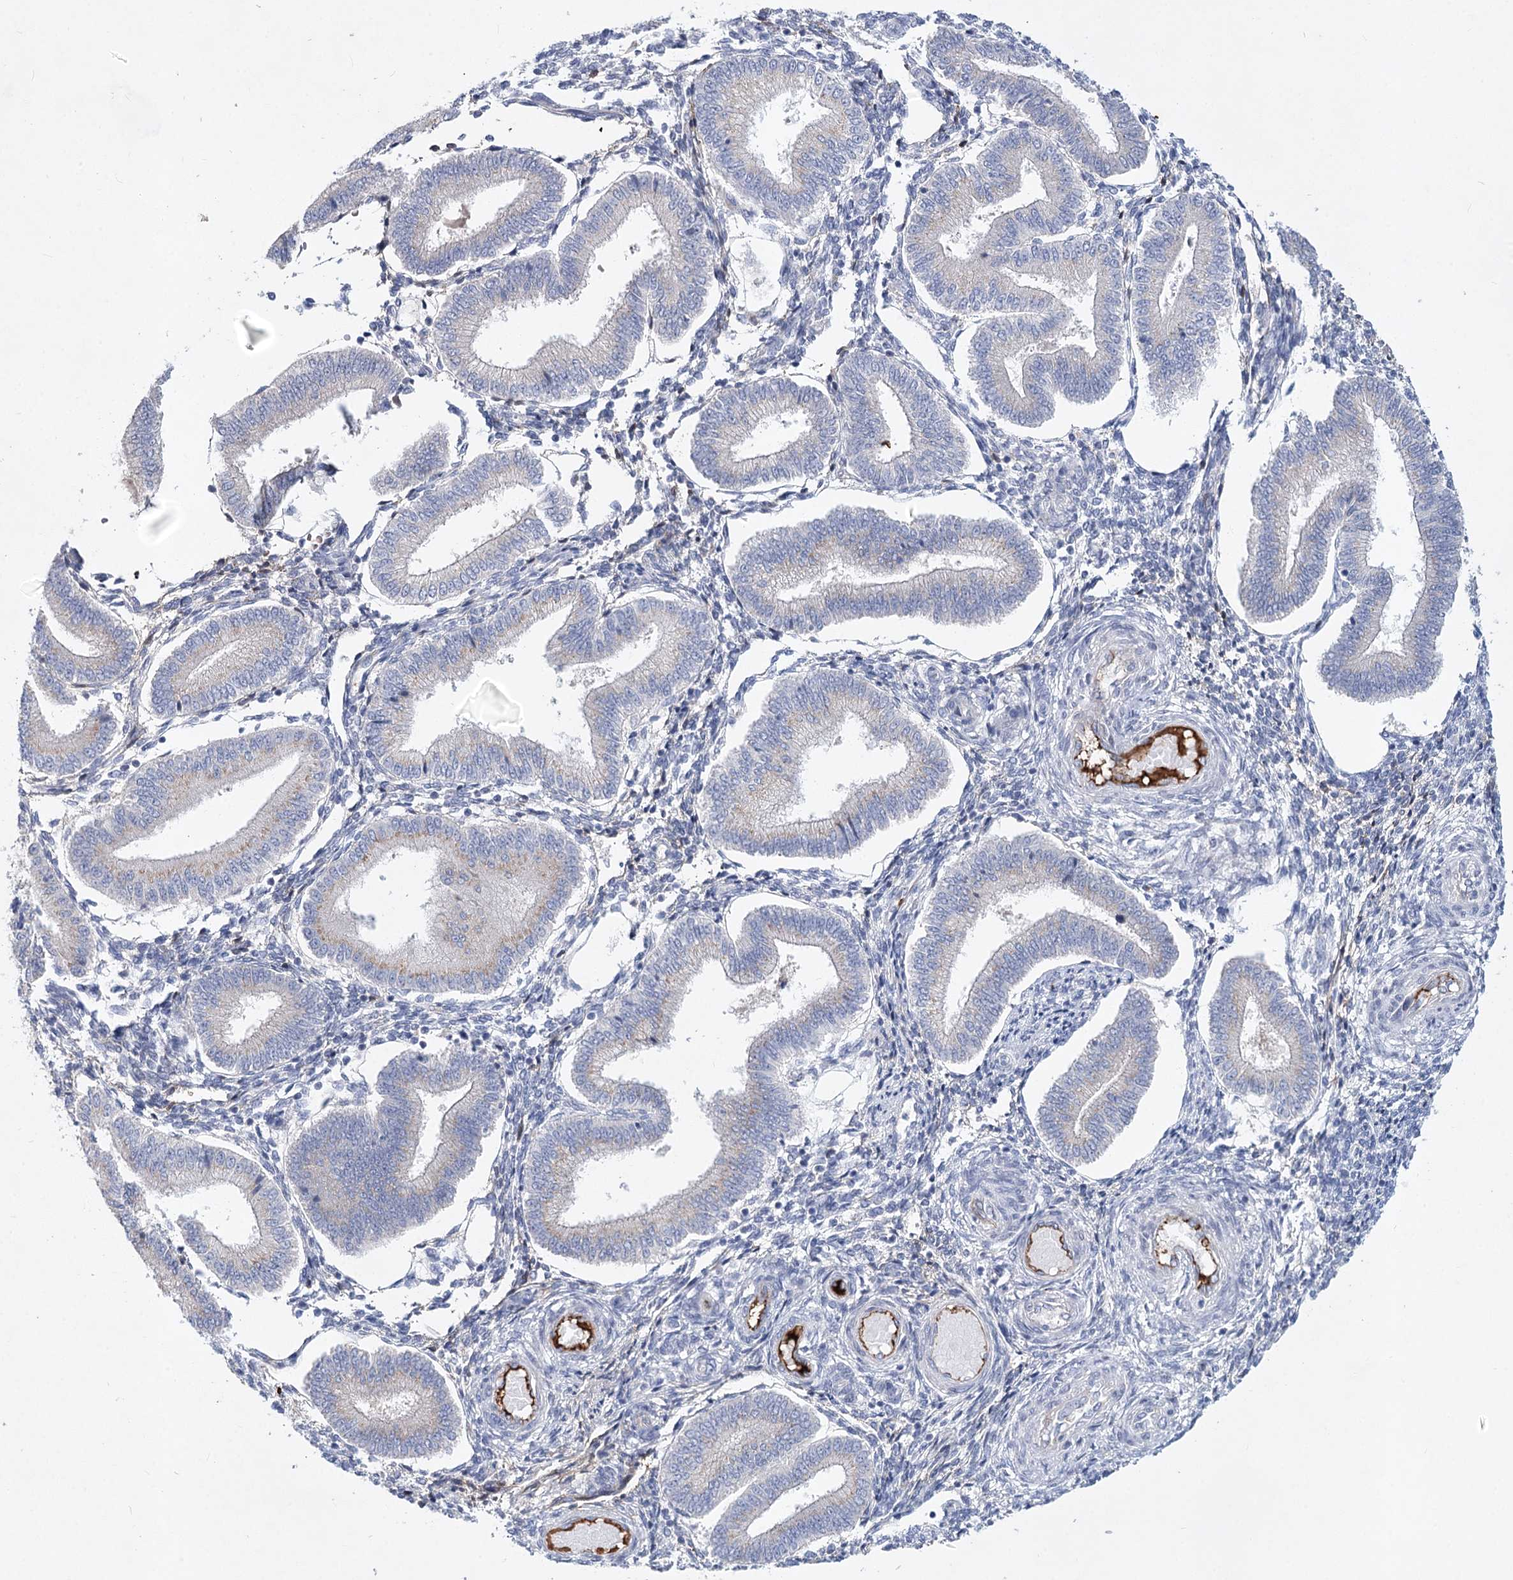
{"staining": {"intensity": "negative", "quantity": "none", "location": "none"}, "tissue": "endometrium", "cell_type": "Cells in endometrial stroma", "image_type": "normal", "snomed": [{"axis": "morphology", "description": "Normal tissue, NOS"}, {"axis": "topography", "description": "Endometrium"}], "caption": "Image shows no protein positivity in cells in endometrial stroma of normal endometrium.", "gene": "TASOR2", "patient": {"sex": "female", "age": 39}}